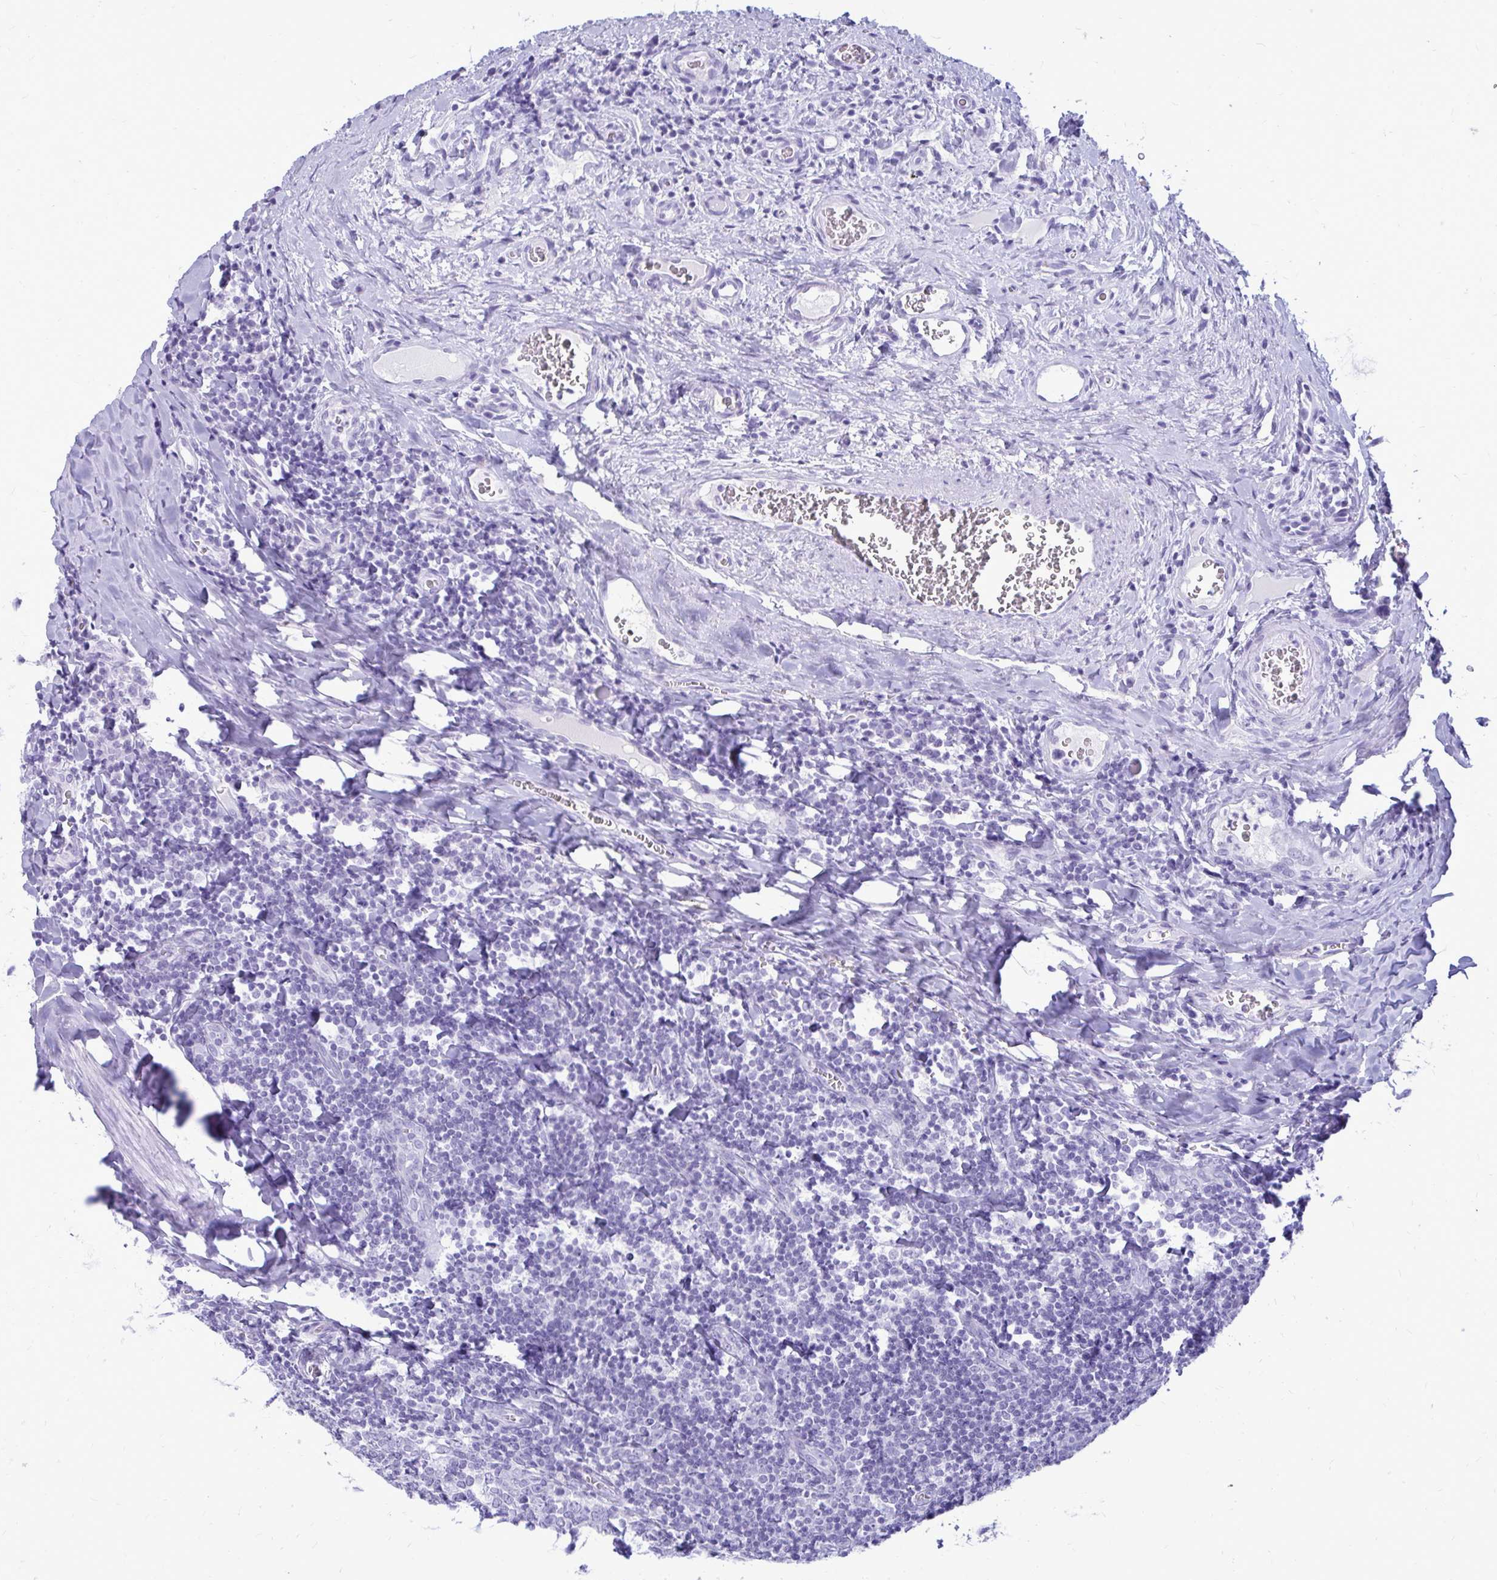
{"staining": {"intensity": "negative", "quantity": "none", "location": "none"}, "tissue": "tonsil", "cell_type": "Germinal center cells", "image_type": "normal", "snomed": [{"axis": "morphology", "description": "Normal tissue, NOS"}, {"axis": "morphology", "description": "Inflammation, NOS"}, {"axis": "topography", "description": "Tonsil"}], "caption": "A photomicrograph of human tonsil is negative for staining in germinal center cells. (DAB IHC, high magnification).", "gene": "OR10R2", "patient": {"sex": "female", "age": 31}}